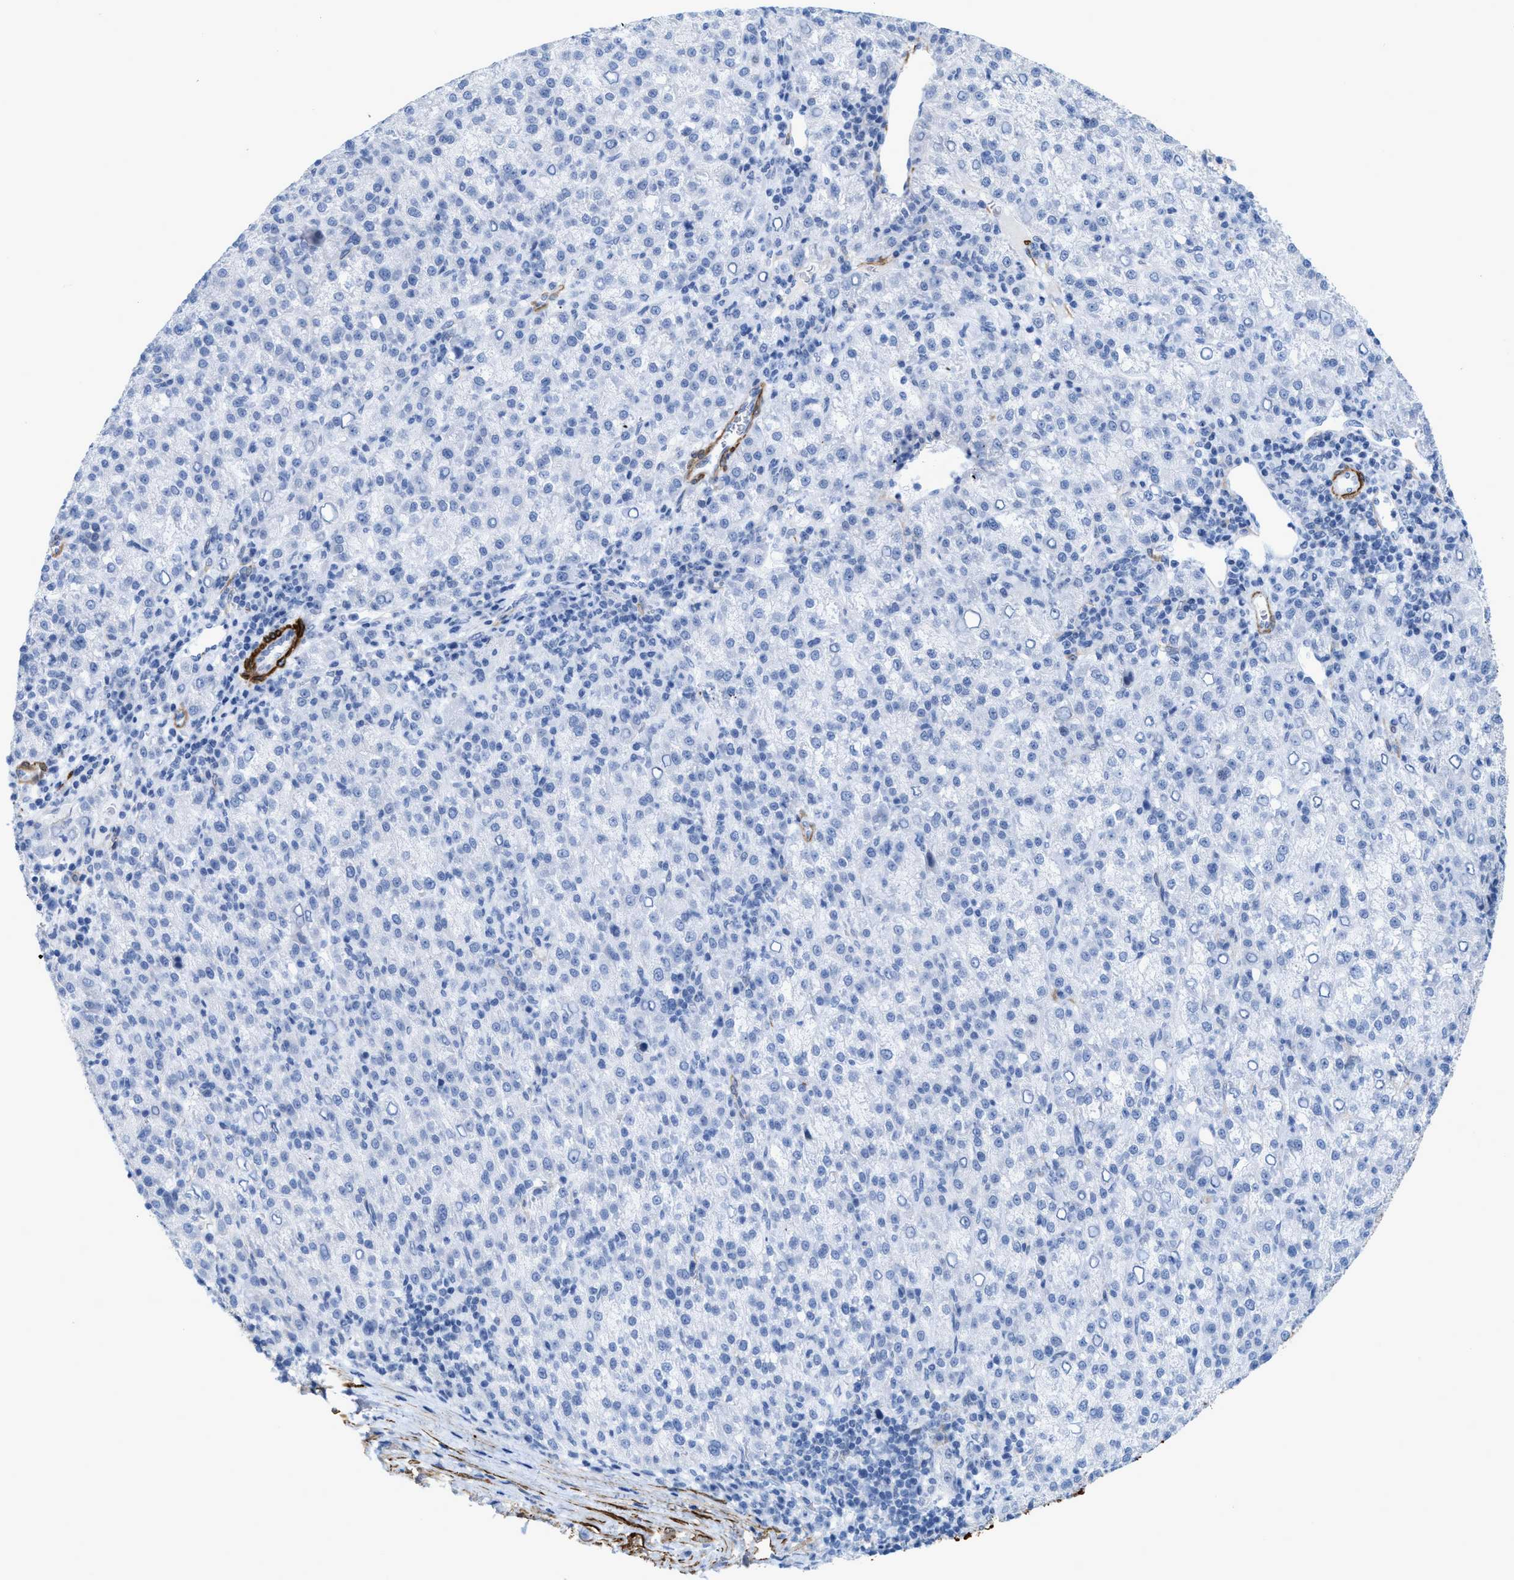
{"staining": {"intensity": "negative", "quantity": "none", "location": "none"}, "tissue": "liver cancer", "cell_type": "Tumor cells", "image_type": "cancer", "snomed": [{"axis": "morphology", "description": "Carcinoma, Hepatocellular, NOS"}, {"axis": "topography", "description": "Liver"}], "caption": "Photomicrograph shows no protein staining in tumor cells of hepatocellular carcinoma (liver) tissue. The staining was performed using DAB to visualize the protein expression in brown, while the nuclei were stained in blue with hematoxylin (Magnification: 20x).", "gene": "TAGLN", "patient": {"sex": "female", "age": 58}}